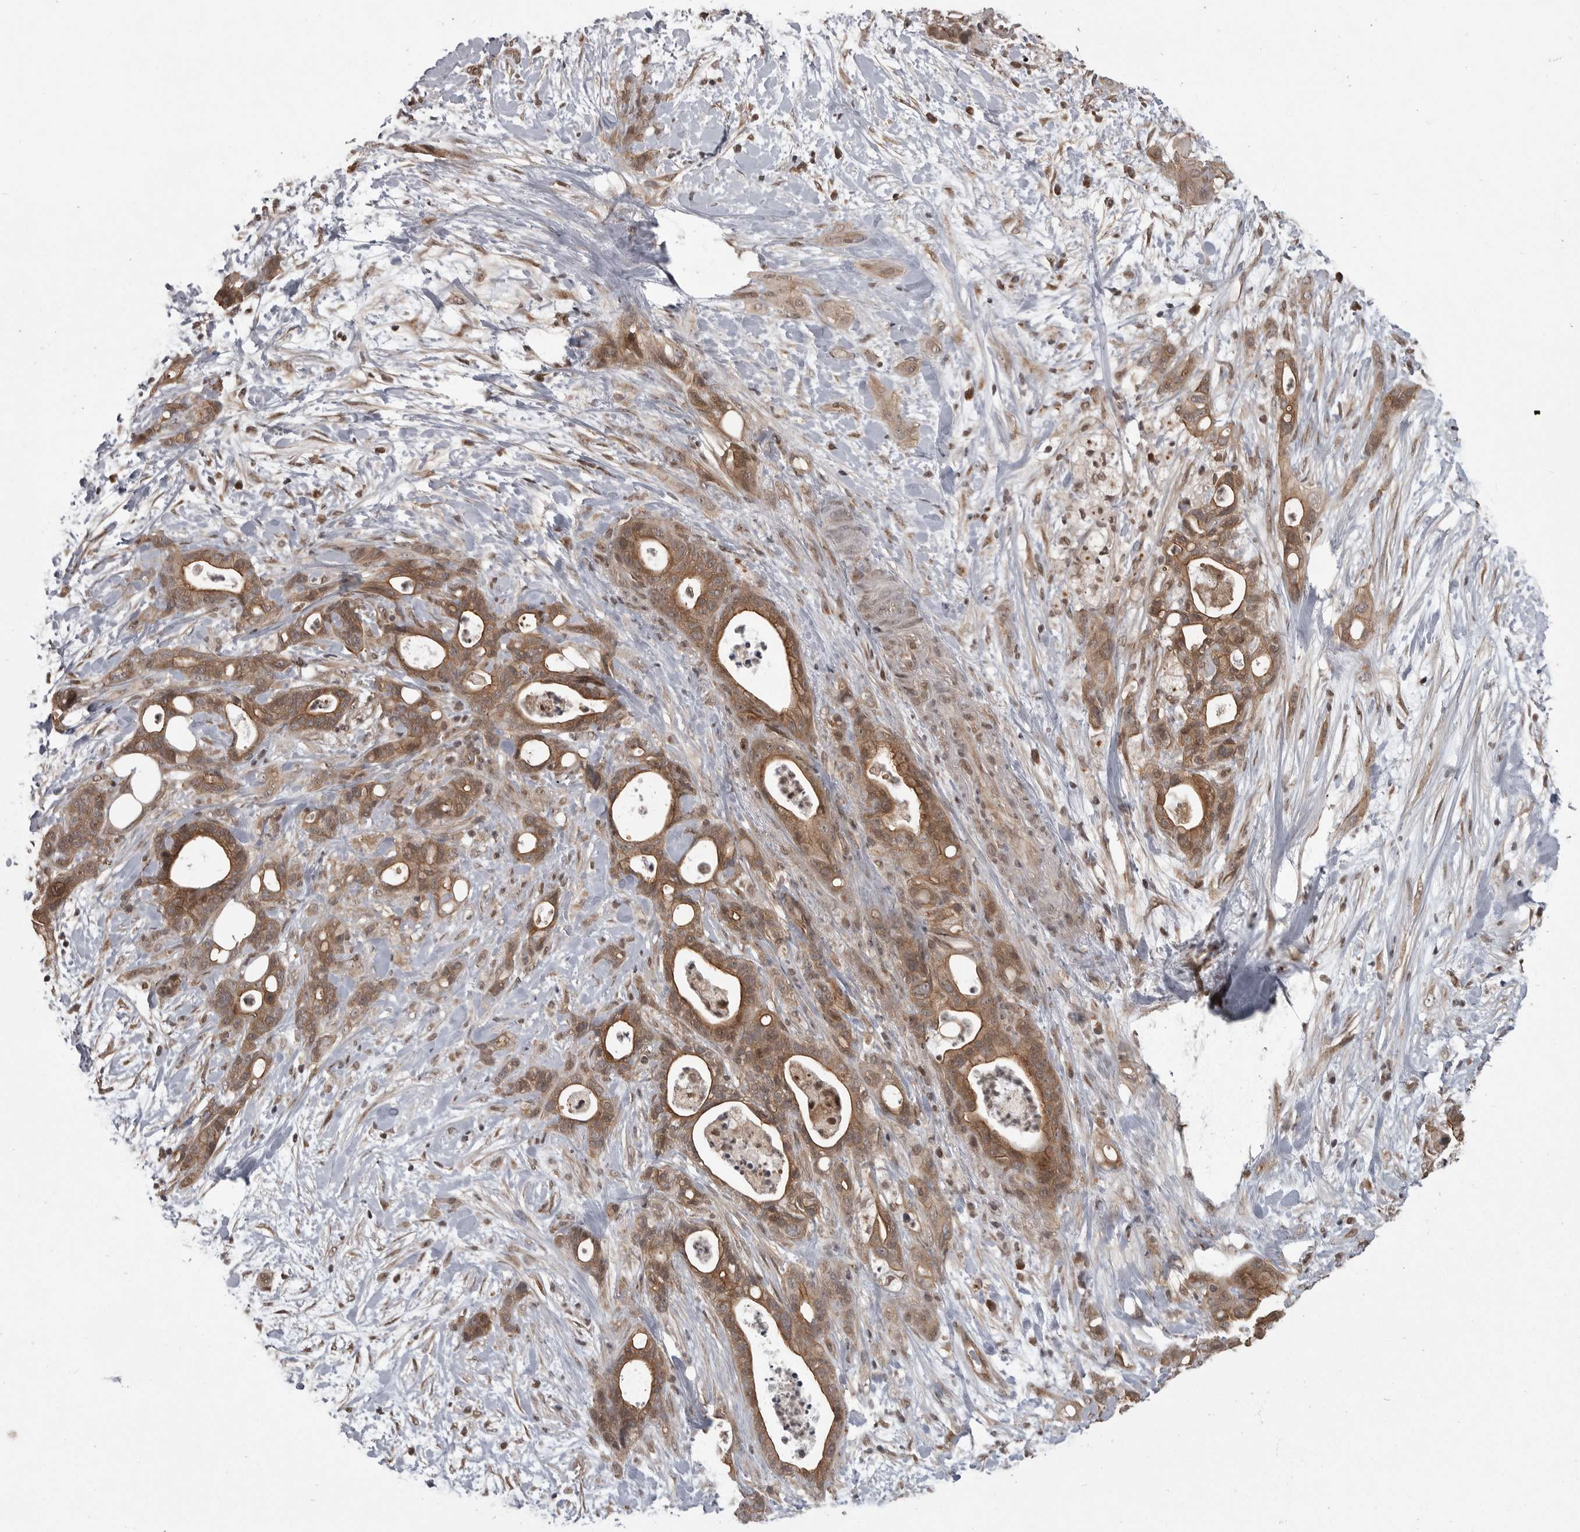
{"staining": {"intensity": "moderate", "quantity": ">75%", "location": "cytoplasmic/membranous"}, "tissue": "pancreatic cancer", "cell_type": "Tumor cells", "image_type": "cancer", "snomed": [{"axis": "morphology", "description": "Adenocarcinoma, NOS"}, {"axis": "topography", "description": "Pancreas"}], "caption": "Protein expression analysis of pancreatic cancer exhibits moderate cytoplasmic/membranous expression in about >75% of tumor cells.", "gene": "DNAJC8", "patient": {"sex": "male", "age": 58}}